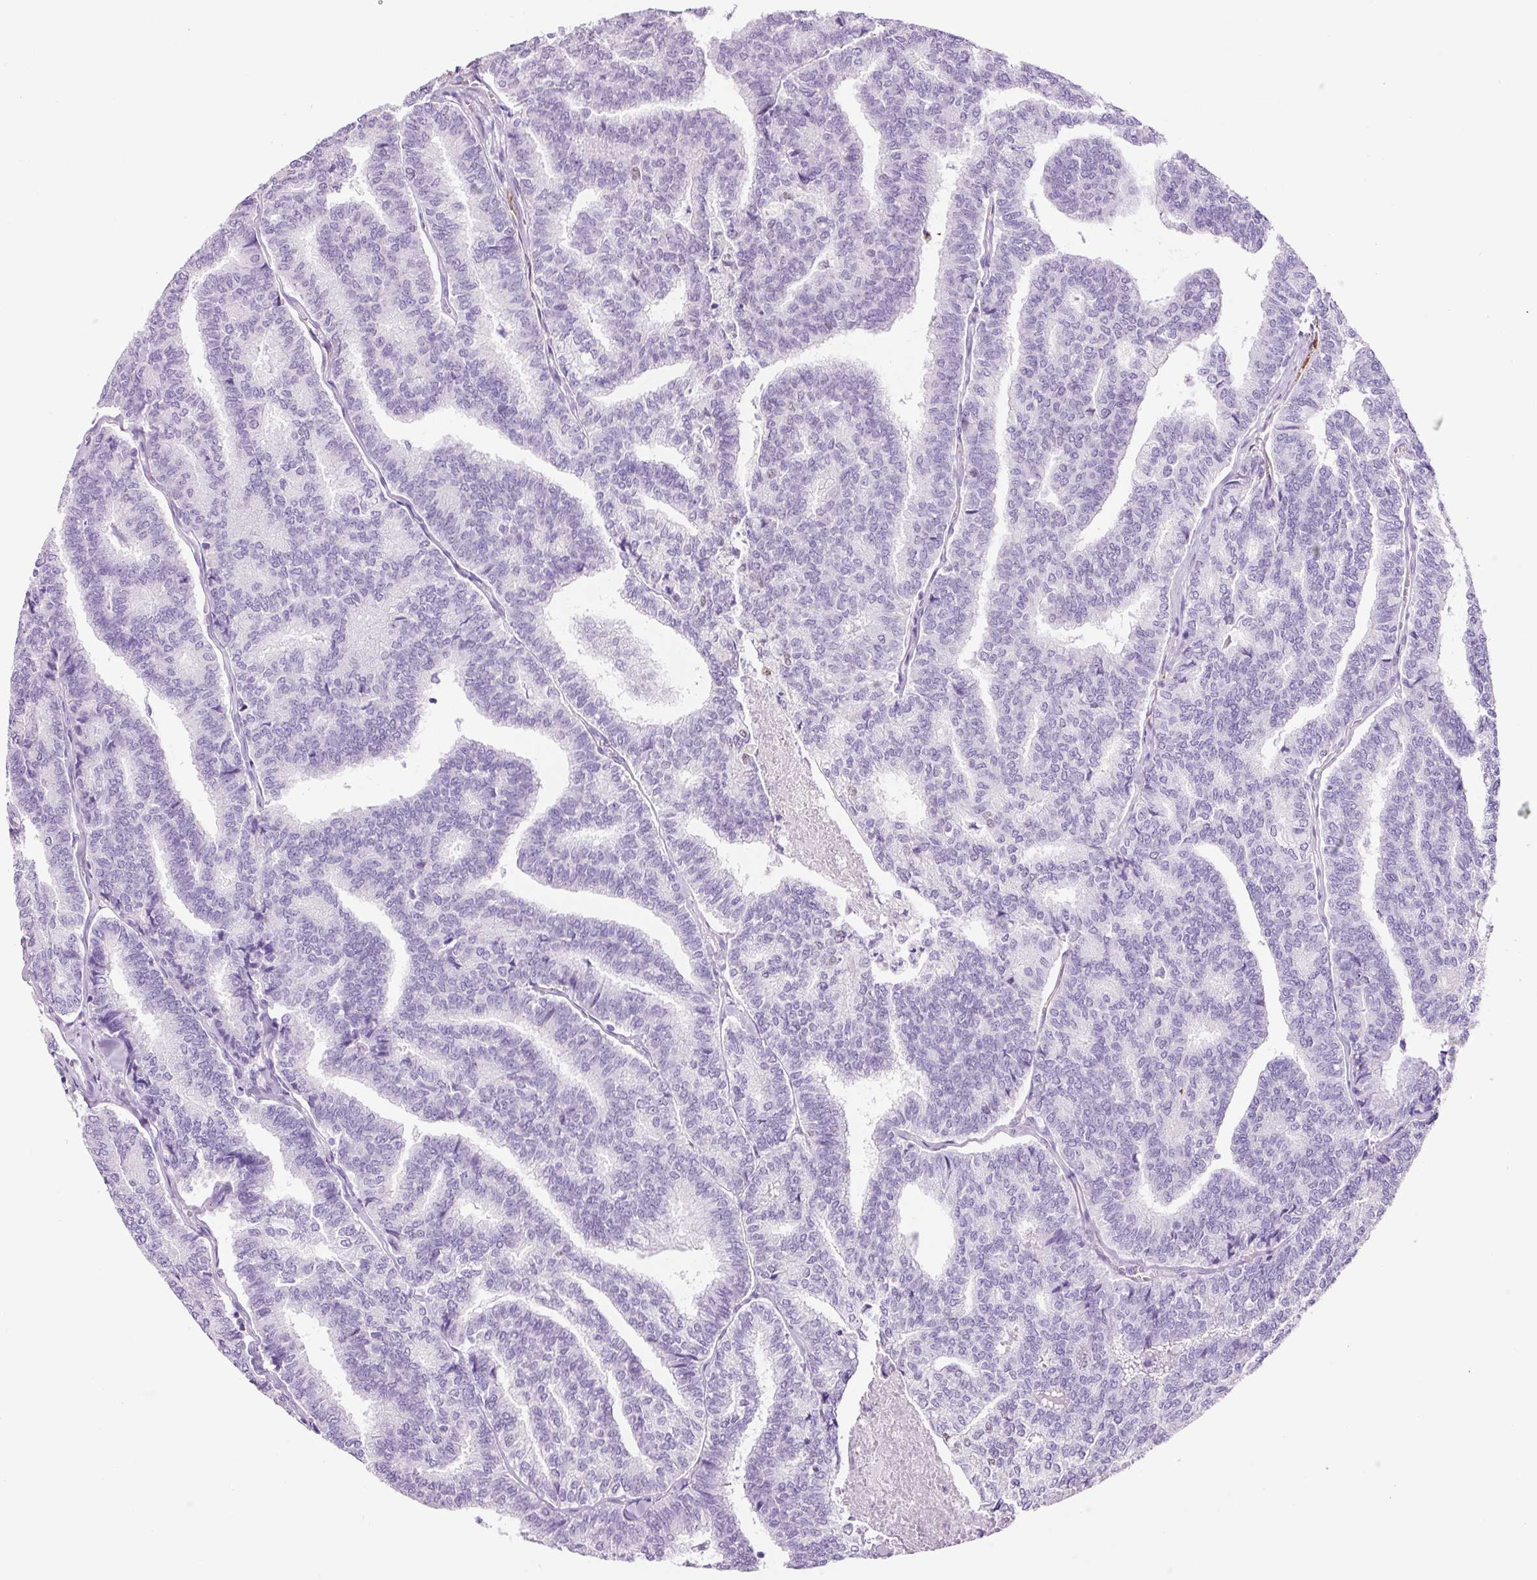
{"staining": {"intensity": "negative", "quantity": "none", "location": "none"}, "tissue": "thyroid cancer", "cell_type": "Tumor cells", "image_type": "cancer", "snomed": [{"axis": "morphology", "description": "Papillary adenocarcinoma, NOS"}, {"axis": "topography", "description": "Thyroid gland"}], "caption": "Protein analysis of papillary adenocarcinoma (thyroid) displays no significant positivity in tumor cells.", "gene": "ADSS1", "patient": {"sex": "female", "age": 35}}